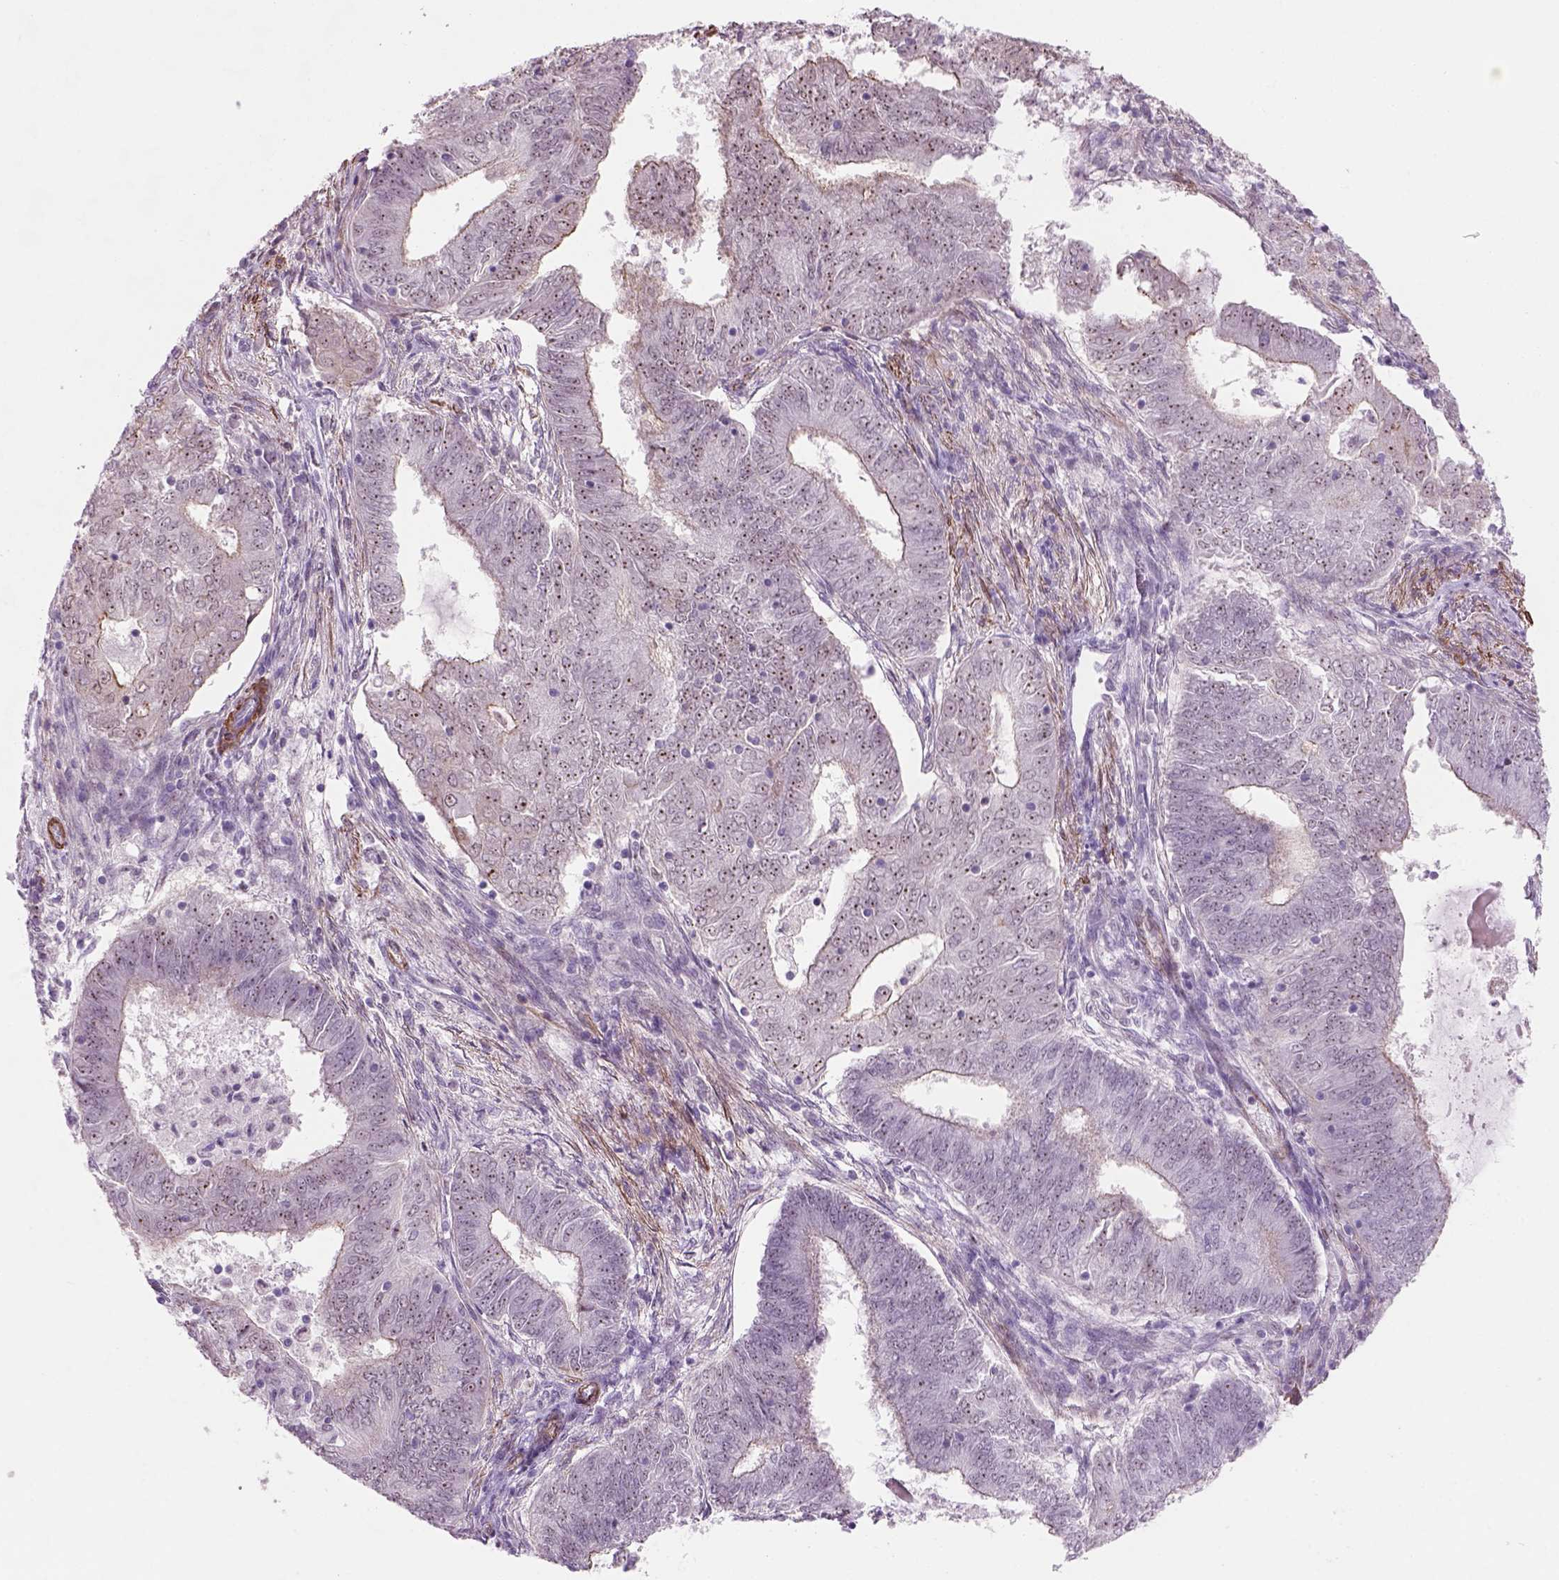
{"staining": {"intensity": "moderate", "quantity": ">75%", "location": "nuclear"}, "tissue": "endometrial cancer", "cell_type": "Tumor cells", "image_type": "cancer", "snomed": [{"axis": "morphology", "description": "Adenocarcinoma, NOS"}, {"axis": "topography", "description": "Endometrium"}], "caption": "Immunohistochemical staining of human endometrial adenocarcinoma reveals medium levels of moderate nuclear protein staining in about >75% of tumor cells.", "gene": "RRS1", "patient": {"sex": "female", "age": 62}}